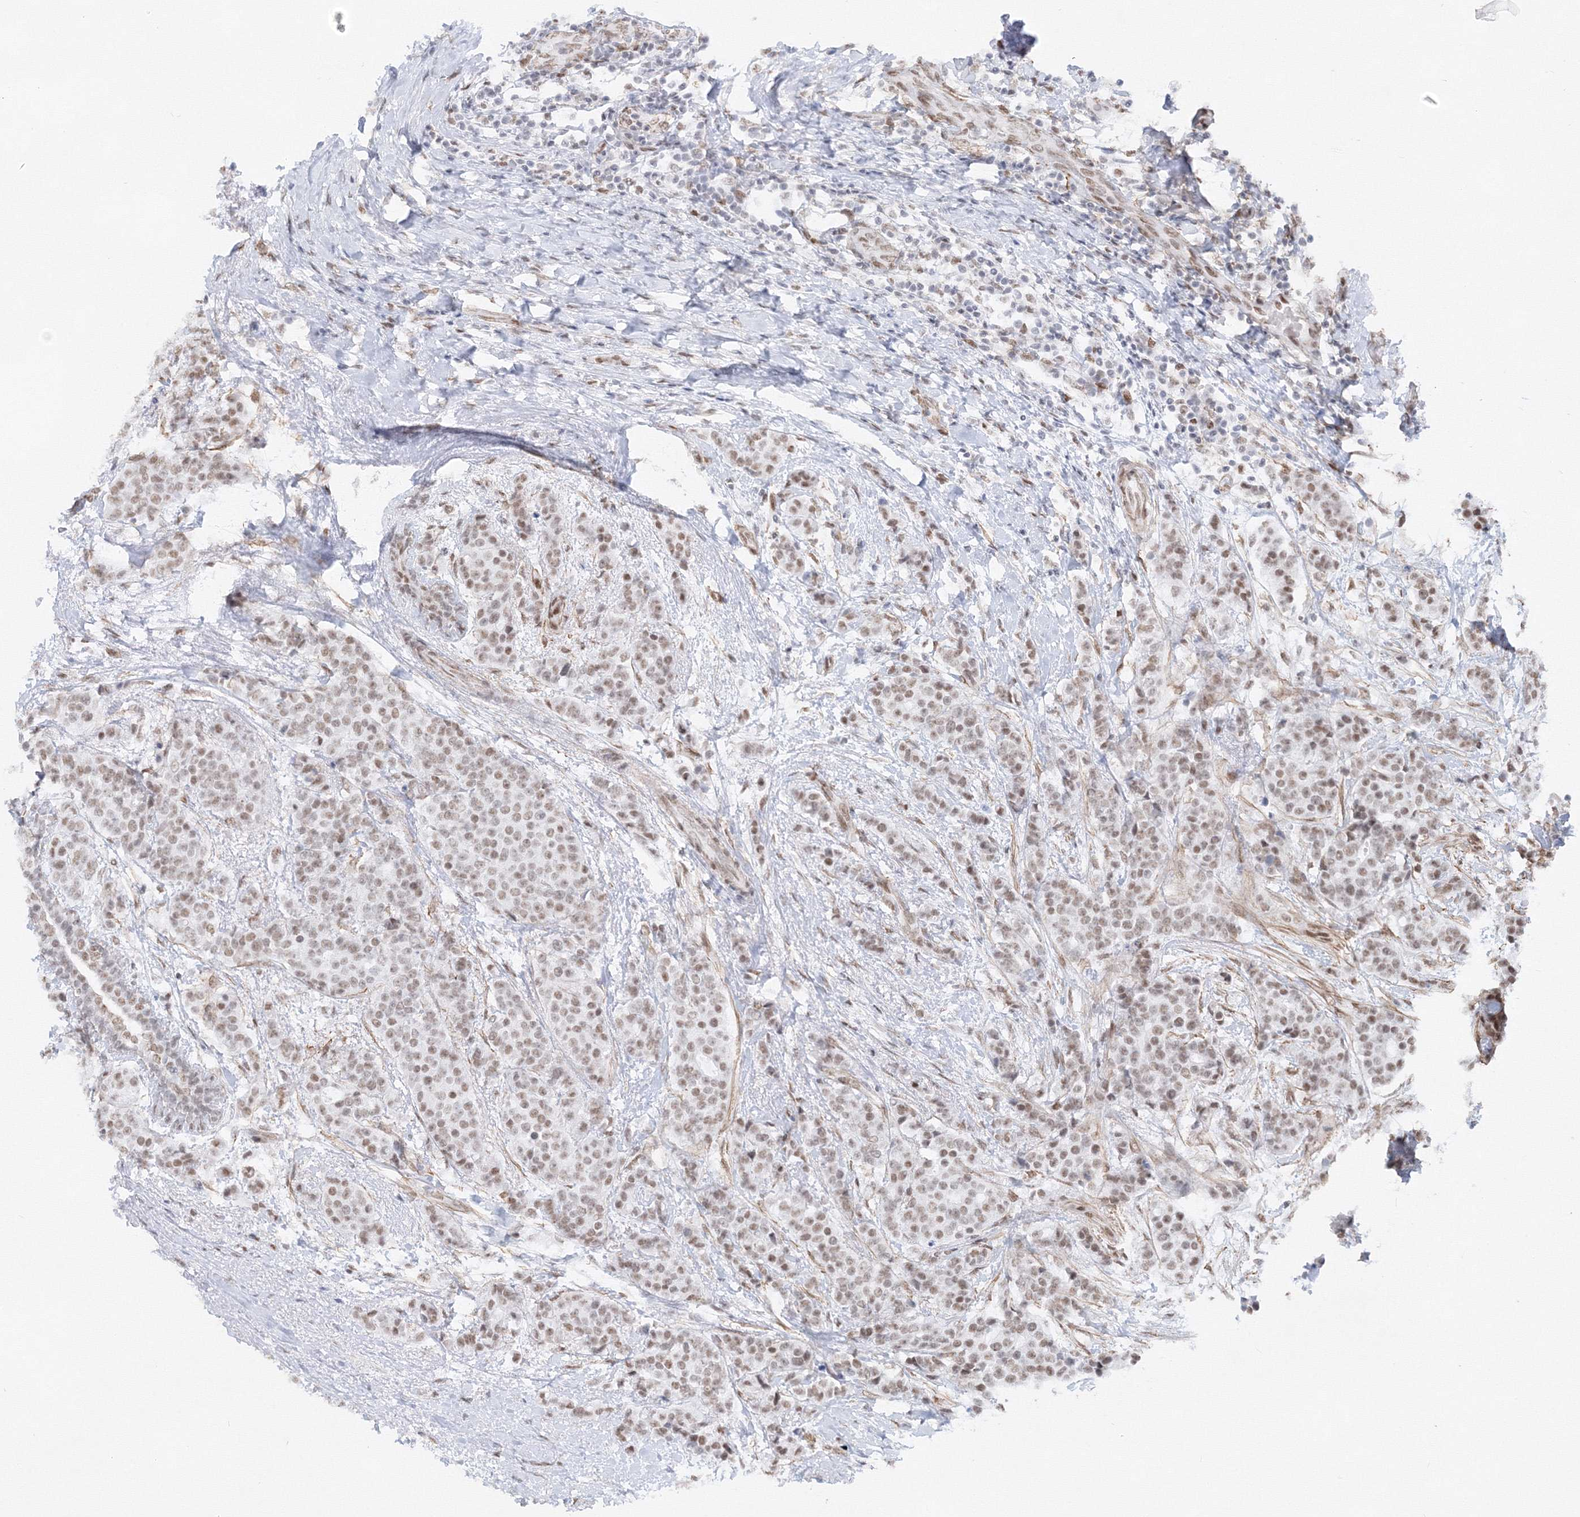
{"staining": {"intensity": "moderate", "quantity": ">75%", "location": "nuclear"}, "tissue": "breast cancer", "cell_type": "Tumor cells", "image_type": "cancer", "snomed": [{"axis": "morphology", "description": "Lobular carcinoma"}, {"axis": "topography", "description": "Breast"}], "caption": "Immunohistochemistry image of neoplastic tissue: human breast cancer (lobular carcinoma) stained using immunohistochemistry demonstrates medium levels of moderate protein expression localized specifically in the nuclear of tumor cells, appearing as a nuclear brown color.", "gene": "ZNF638", "patient": {"sex": "female", "age": 51}}